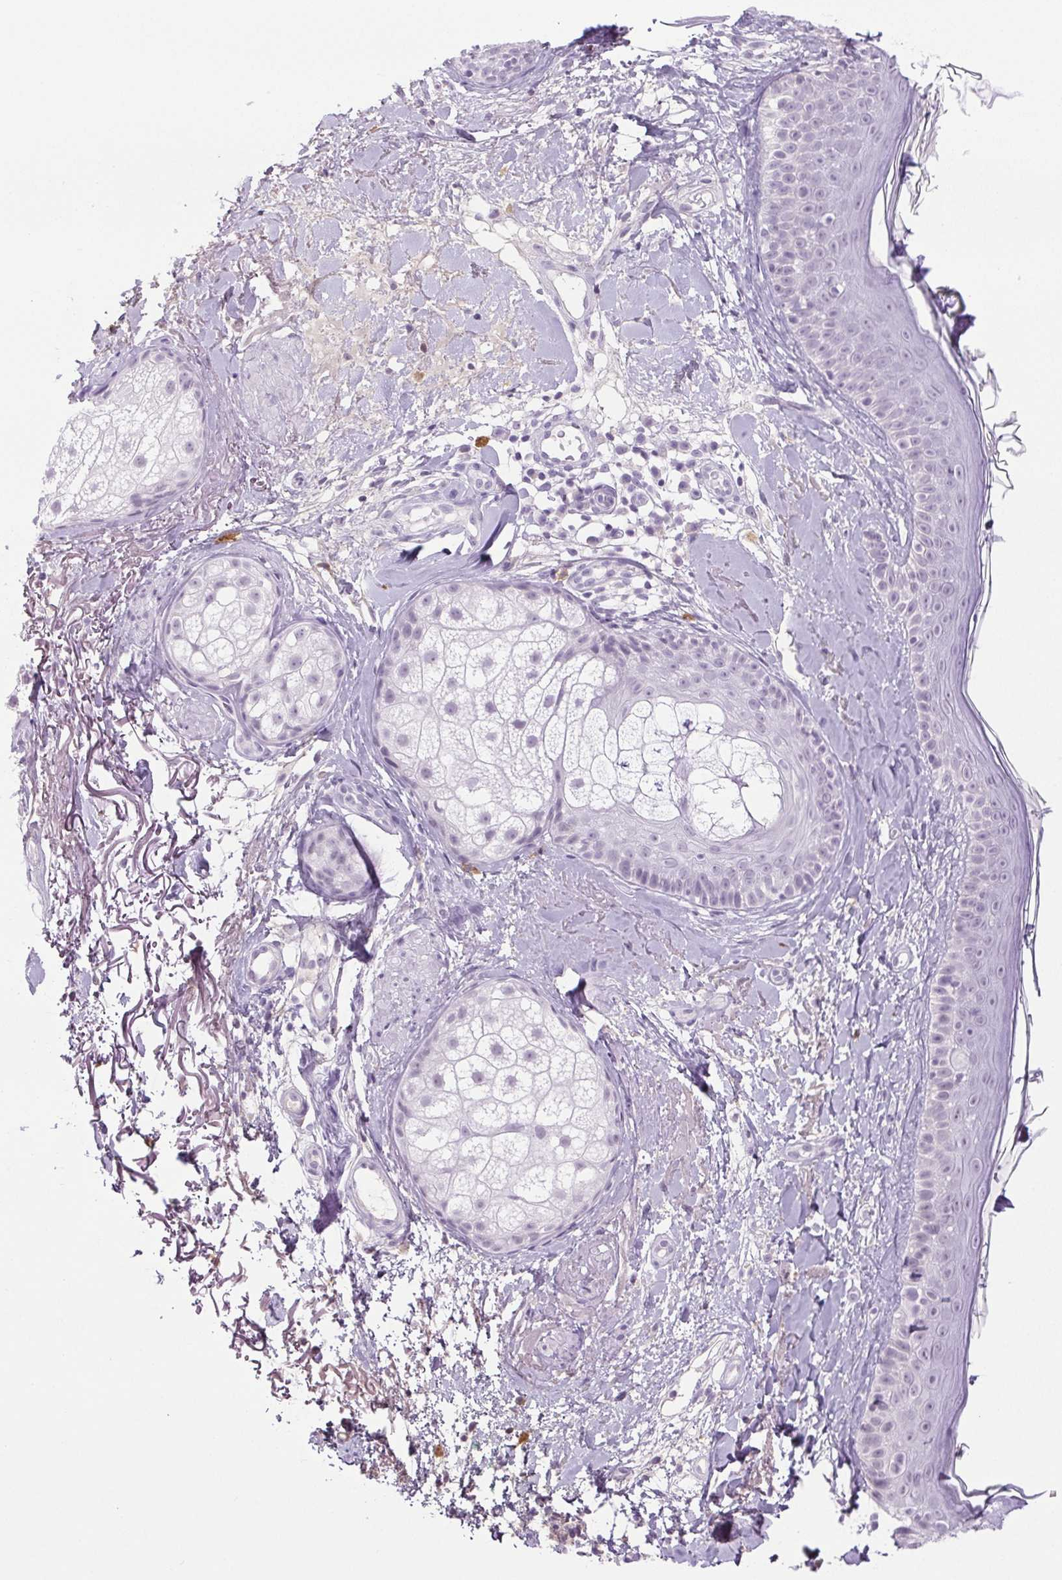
{"staining": {"intensity": "negative", "quantity": "none", "location": "none"}, "tissue": "skin", "cell_type": "Fibroblasts", "image_type": "normal", "snomed": [{"axis": "morphology", "description": "Normal tissue, NOS"}, {"axis": "topography", "description": "Skin"}], "caption": "Immunohistochemistry image of unremarkable skin stained for a protein (brown), which exhibits no positivity in fibroblasts.", "gene": "PAPPA2", "patient": {"sex": "male", "age": 73}}